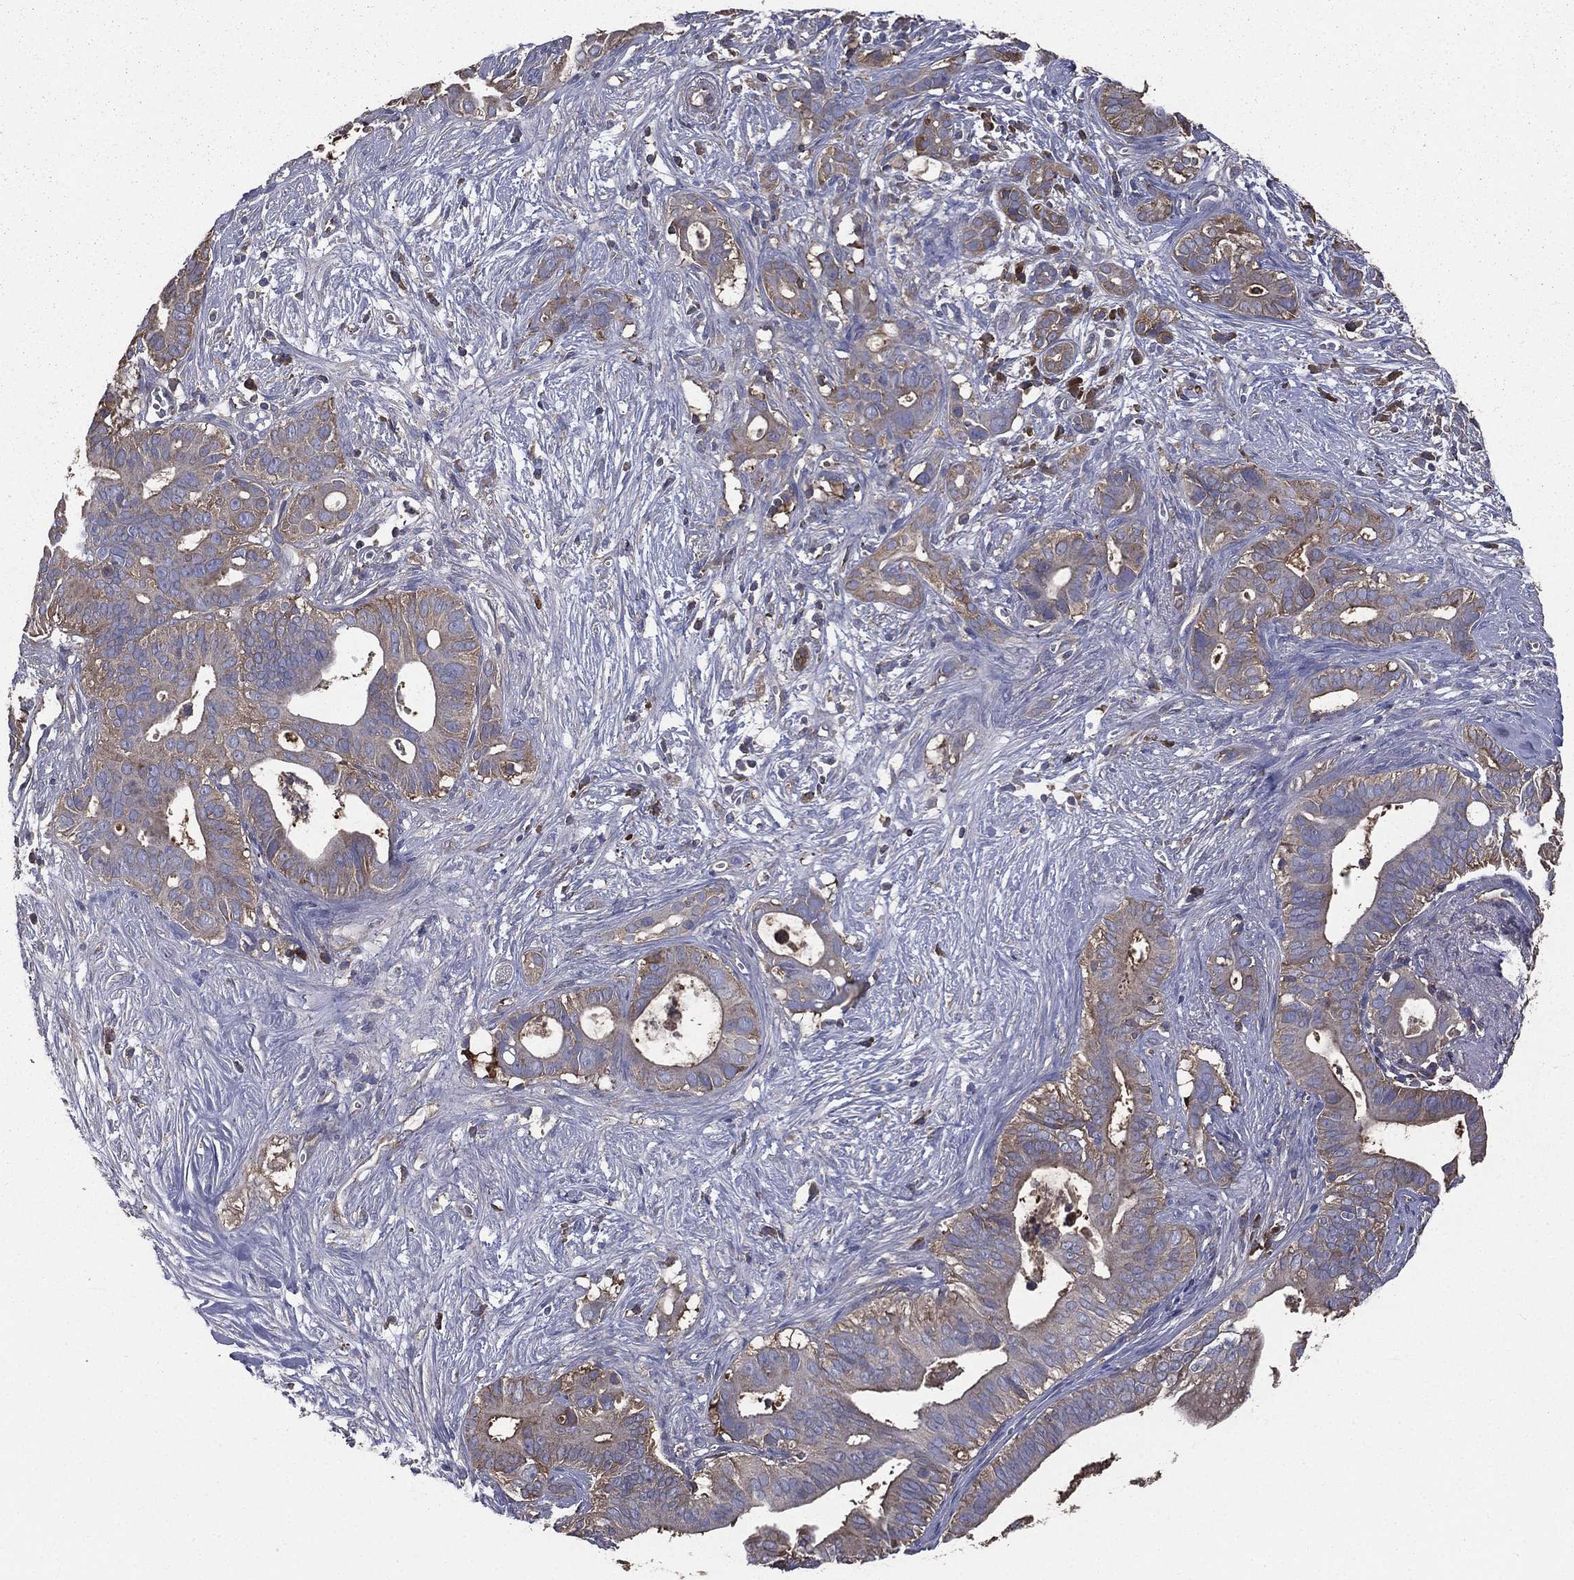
{"staining": {"intensity": "weak", "quantity": "25%-75%", "location": "cytoplasmic/membranous"}, "tissue": "pancreatic cancer", "cell_type": "Tumor cells", "image_type": "cancer", "snomed": [{"axis": "morphology", "description": "Adenocarcinoma, NOS"}, {"axis": "topography", "description": "Pancreas"}], "caption": "Human pancreatic cancer stained with a brown dye reveals weak cytoplasmic/membranous positive positivity in approximately 25%-75% of tumor cells.", "gene": "SARS1", "patient": {"sex": "male", "age": 61}}